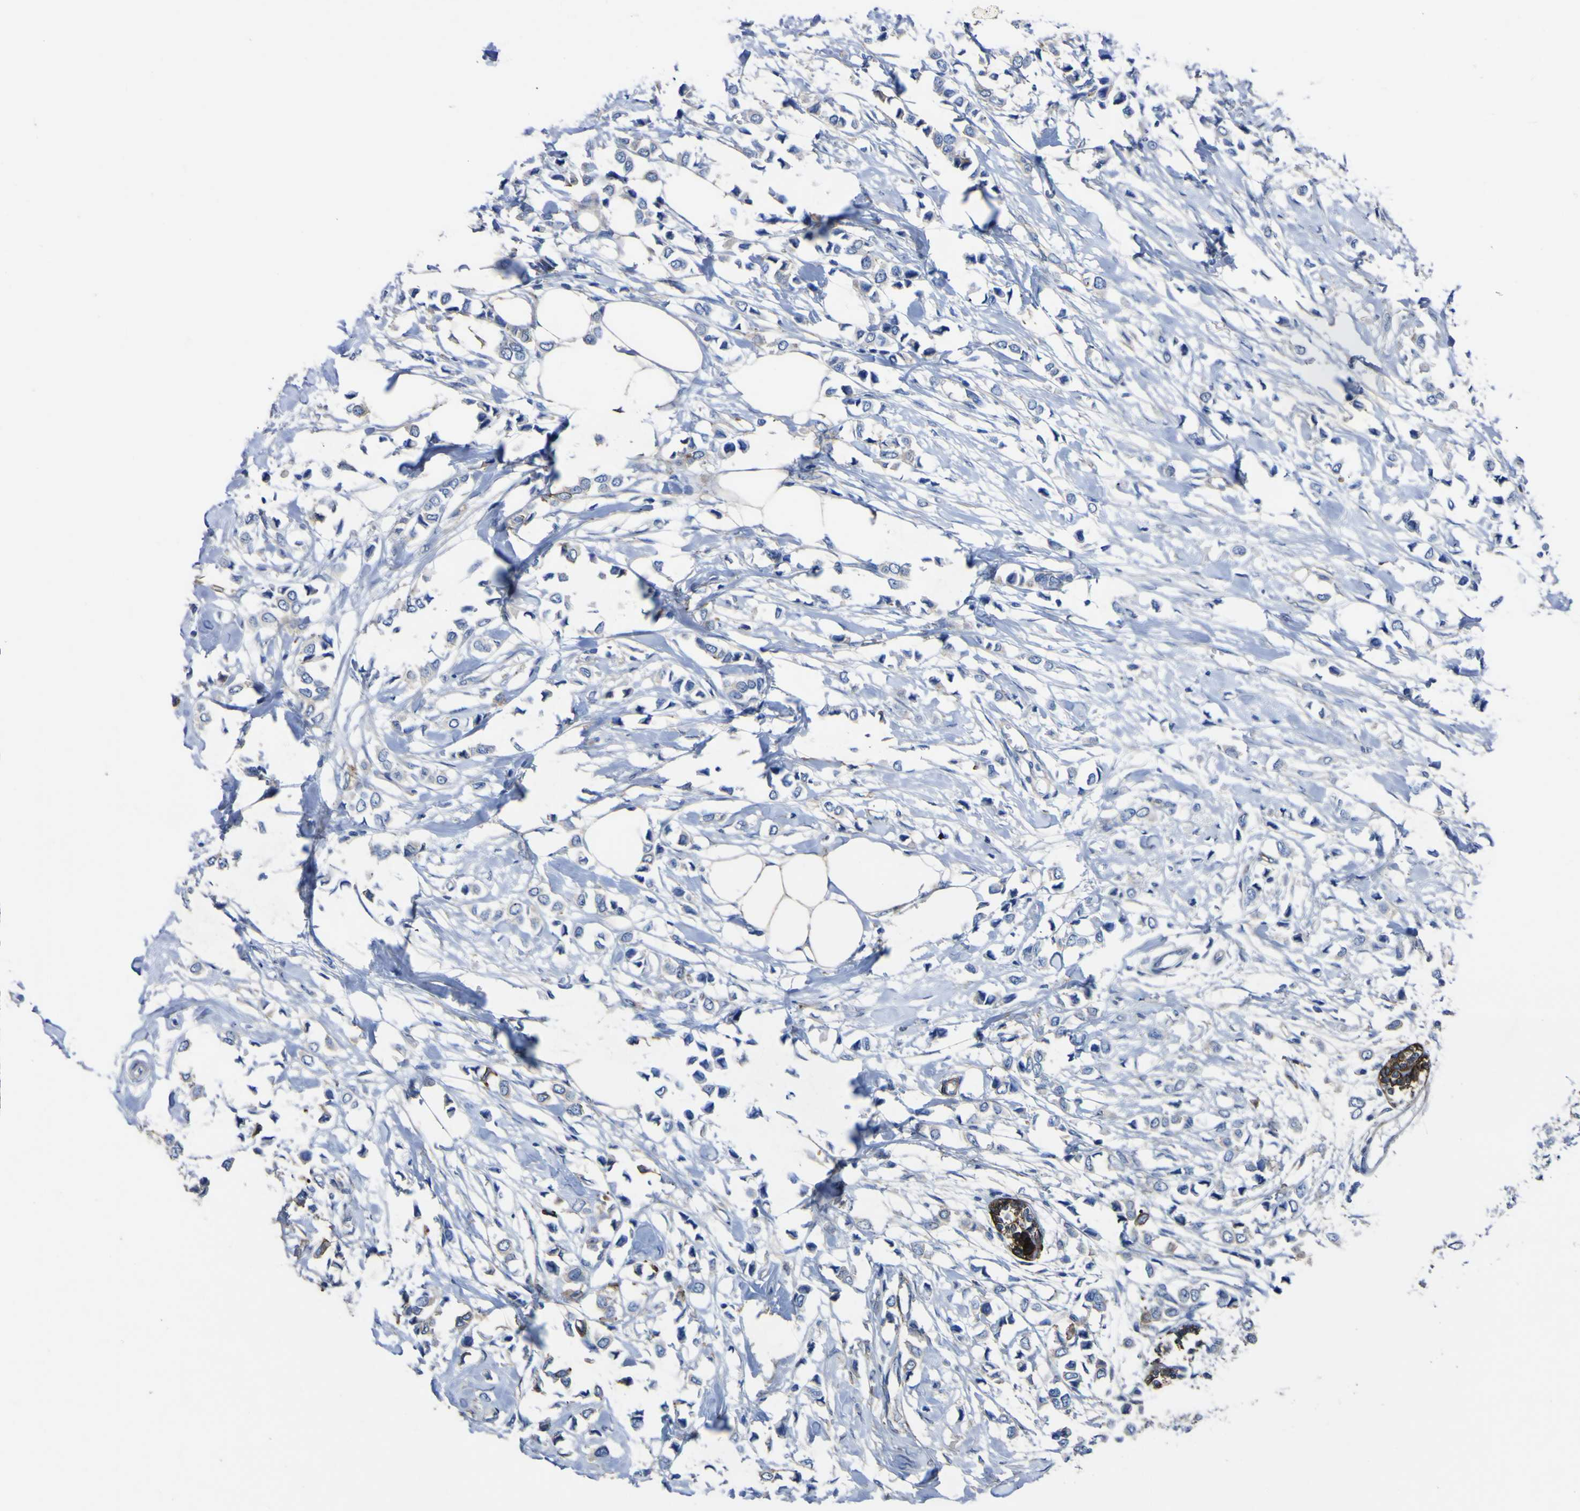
{"staining": {"intensity": "strong", "quantity": "<25%", "location": "cytoplasmic/membranous"}, "tissue": "breast cancer", "cell_type": "Tumor cells", "image_type": "cancer", "snomed": [{"axis": "morphology", "description": "Lobular carcinoma"}, {"axis": "topography", "description": "Breast"}], "caption": "Protein staining exhibits strong cytoplasmic/membranous positivity in approximately <25% of tumor cells in breast cancer (lobular carcinoma).", "gene": "AGO4", "patient": {"sex": "female", "age": 51}}